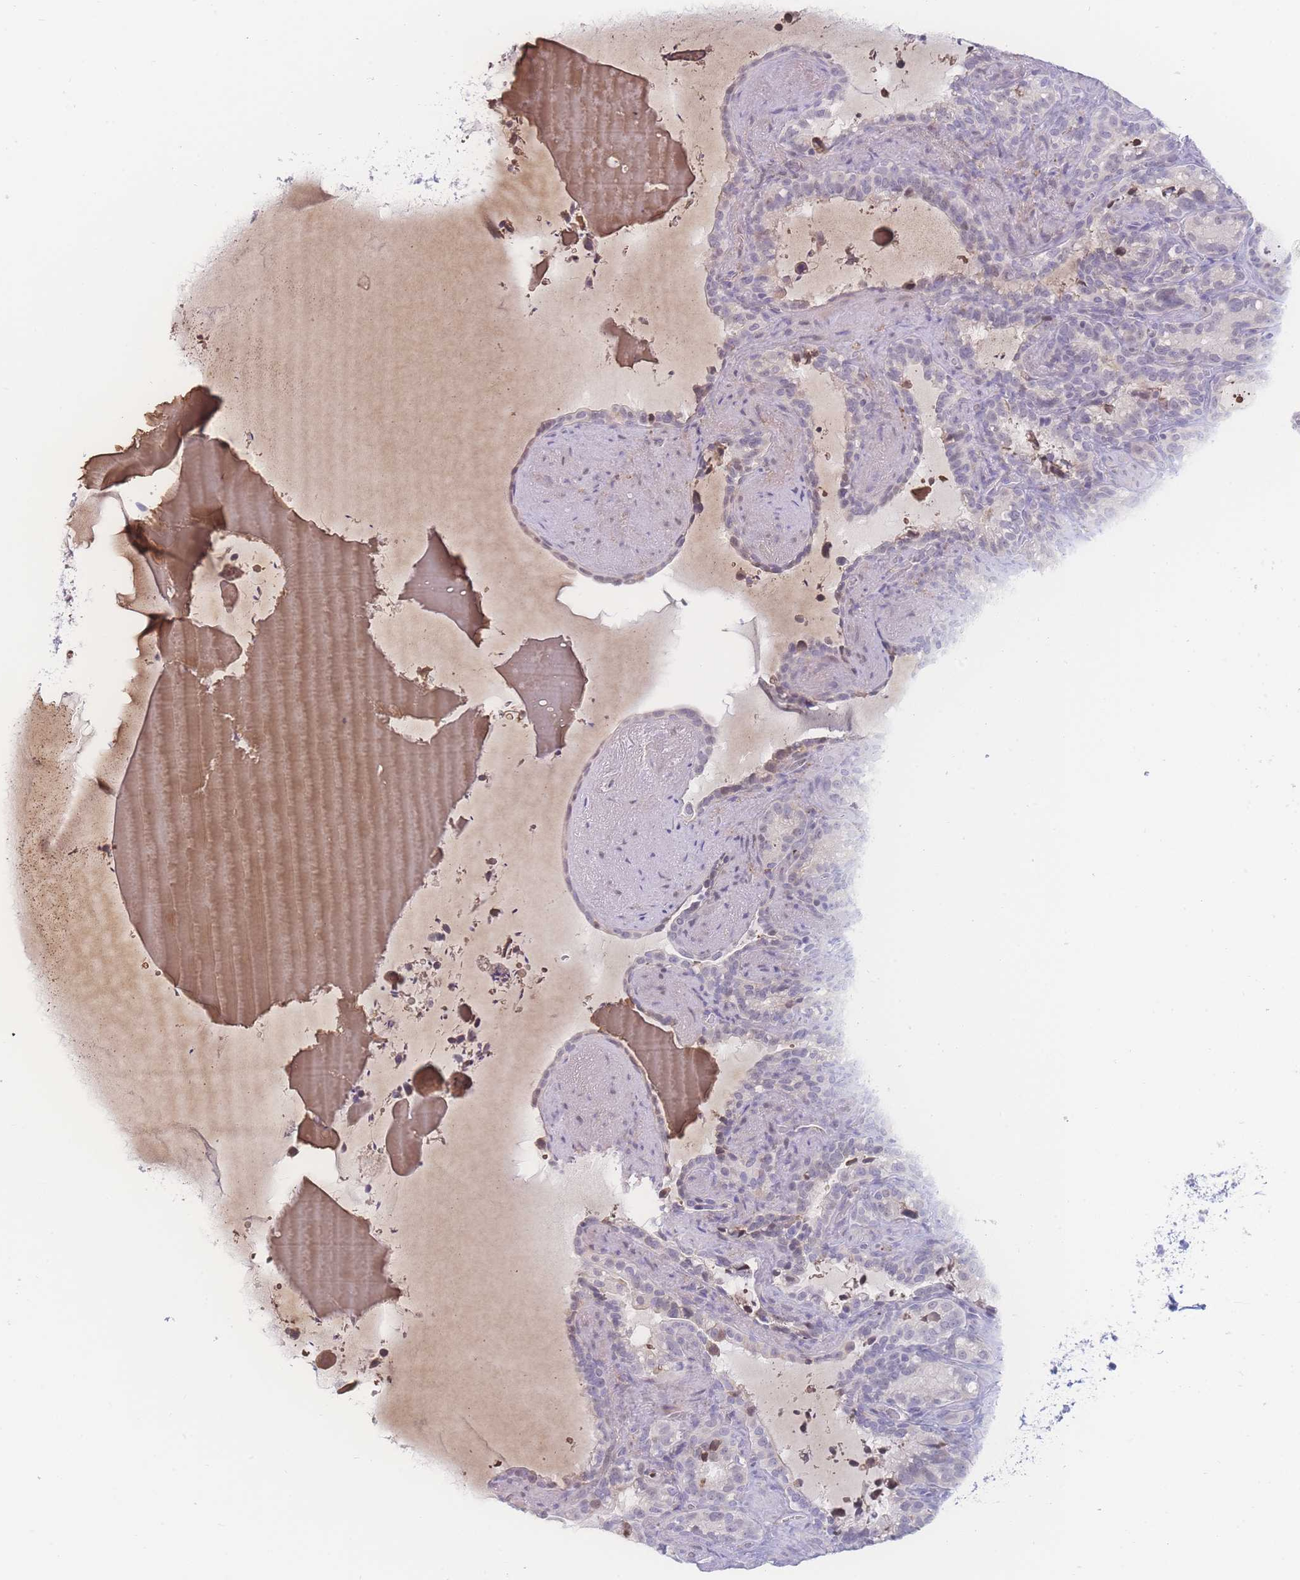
{"staining": {"intensity": "negative", "quantity": "none", "location": "none"}, "tissue": "seminal vesicle", "cell_type": "Glandular cells", "image_type": "normal", "snomed": [{"axis": "morphology", "description": "Normal tissue, NOS"}, {"axis": "topography", "description": "Prostate"}, {"axis": "topography", "description": "Seminal veicle"}], "caption": "A micrograph of seminal vesicle stained for a protein displays no brown staining in glandular cells.", "gene": "PRSS22", "patient": {"sex": "male", "age": 58}}